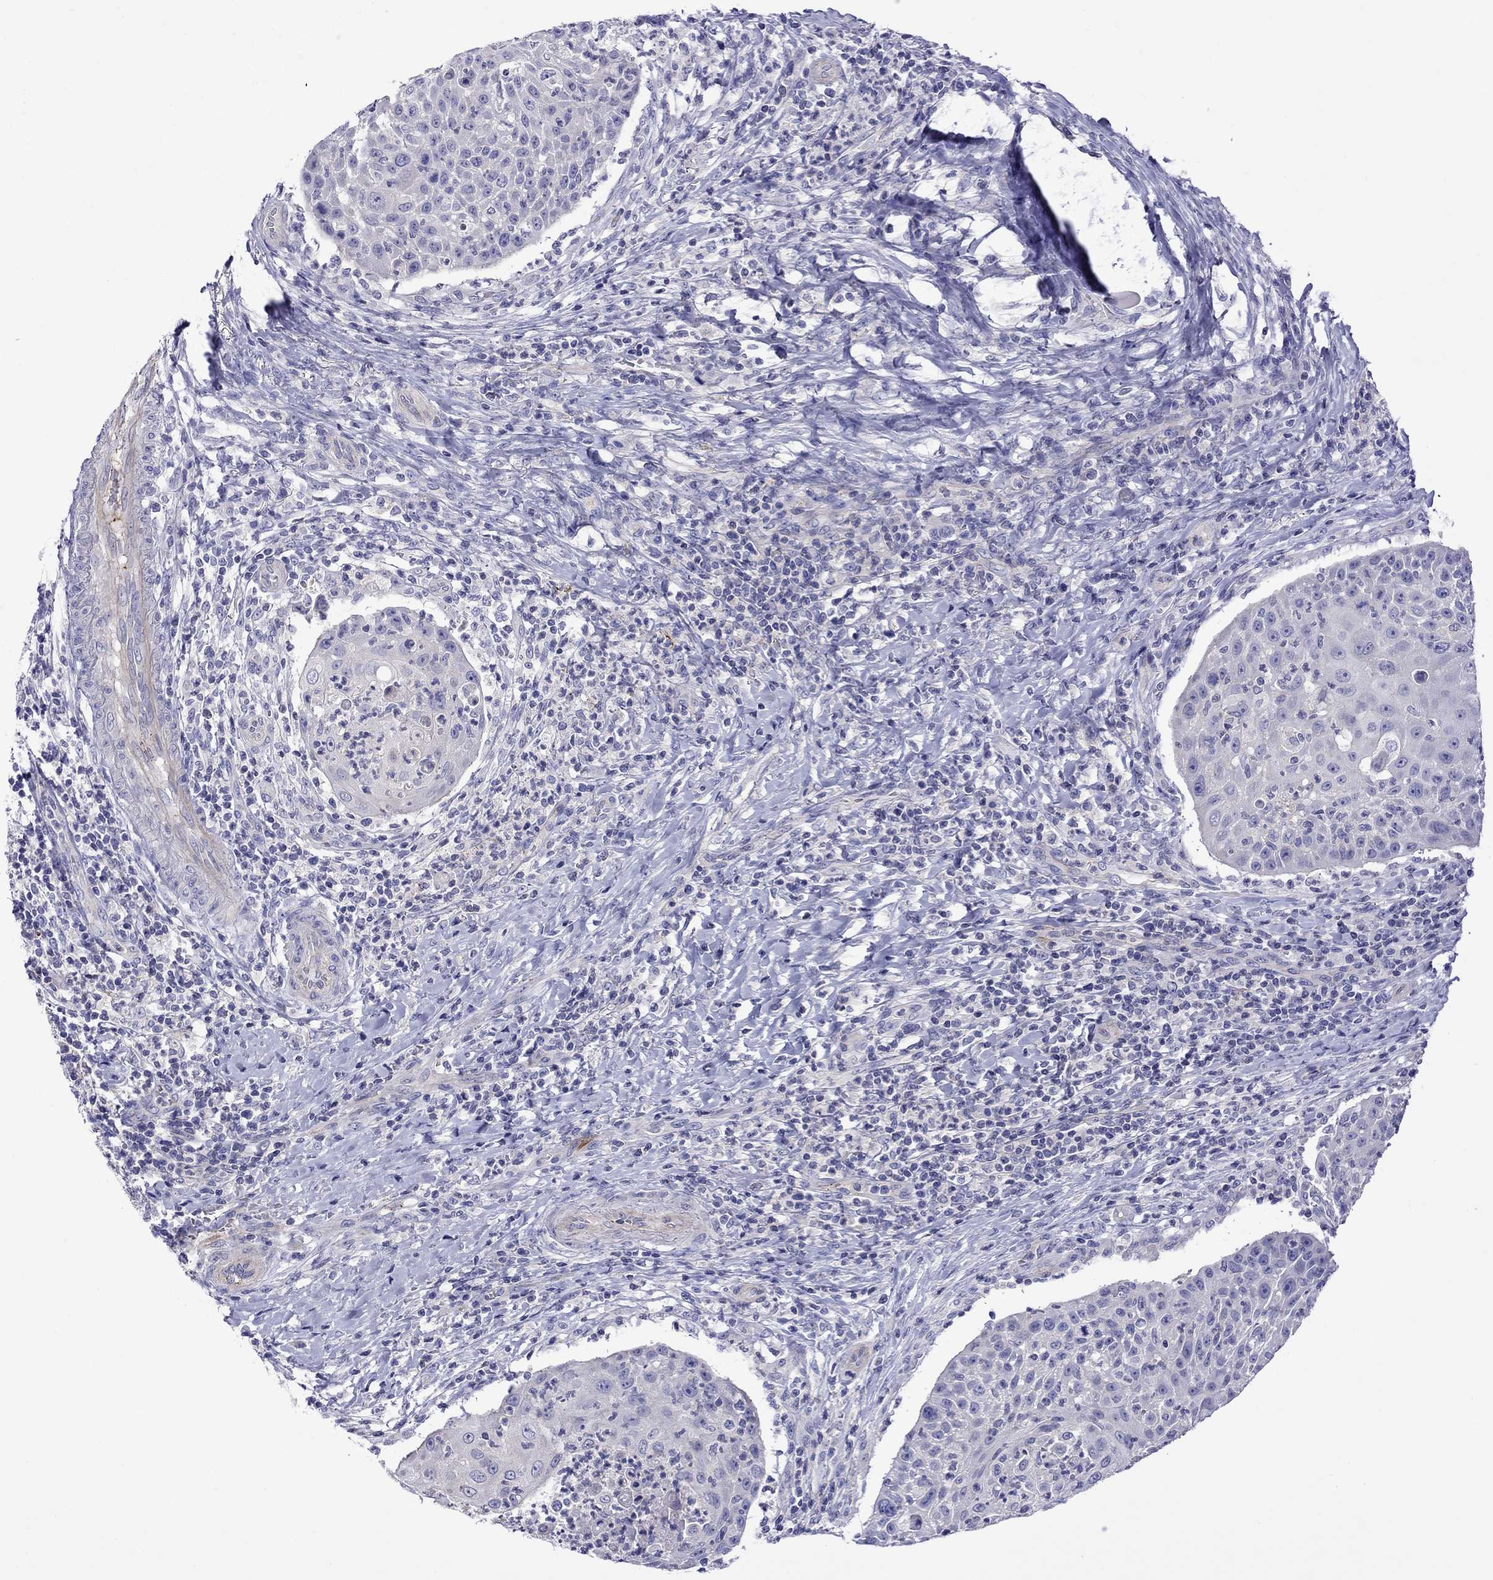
{"staining": {"intensity": "negative", "quantity": "none", "location": "none"}, "tissue": "head and neck cancer", "cell_type": "Tumor cells", "image_type": "cancer", "snomed": [{"axis": "morphology", "description": "Squamous cell carcinoma, NOS"}, {"axis": "topography", "description": "Head-Neck"}], "caption": "An IHC image of head and neck squamous cell carcinoma is shown. There is no staining in tumor cells of head and neck squamous cell carcinoma. (DAB (3,3'-diaminobenzidine) immunohistochemistry (IHC), high magnification).", "gene": "STAR", "patient": {"sex": "male", "age": 69}}